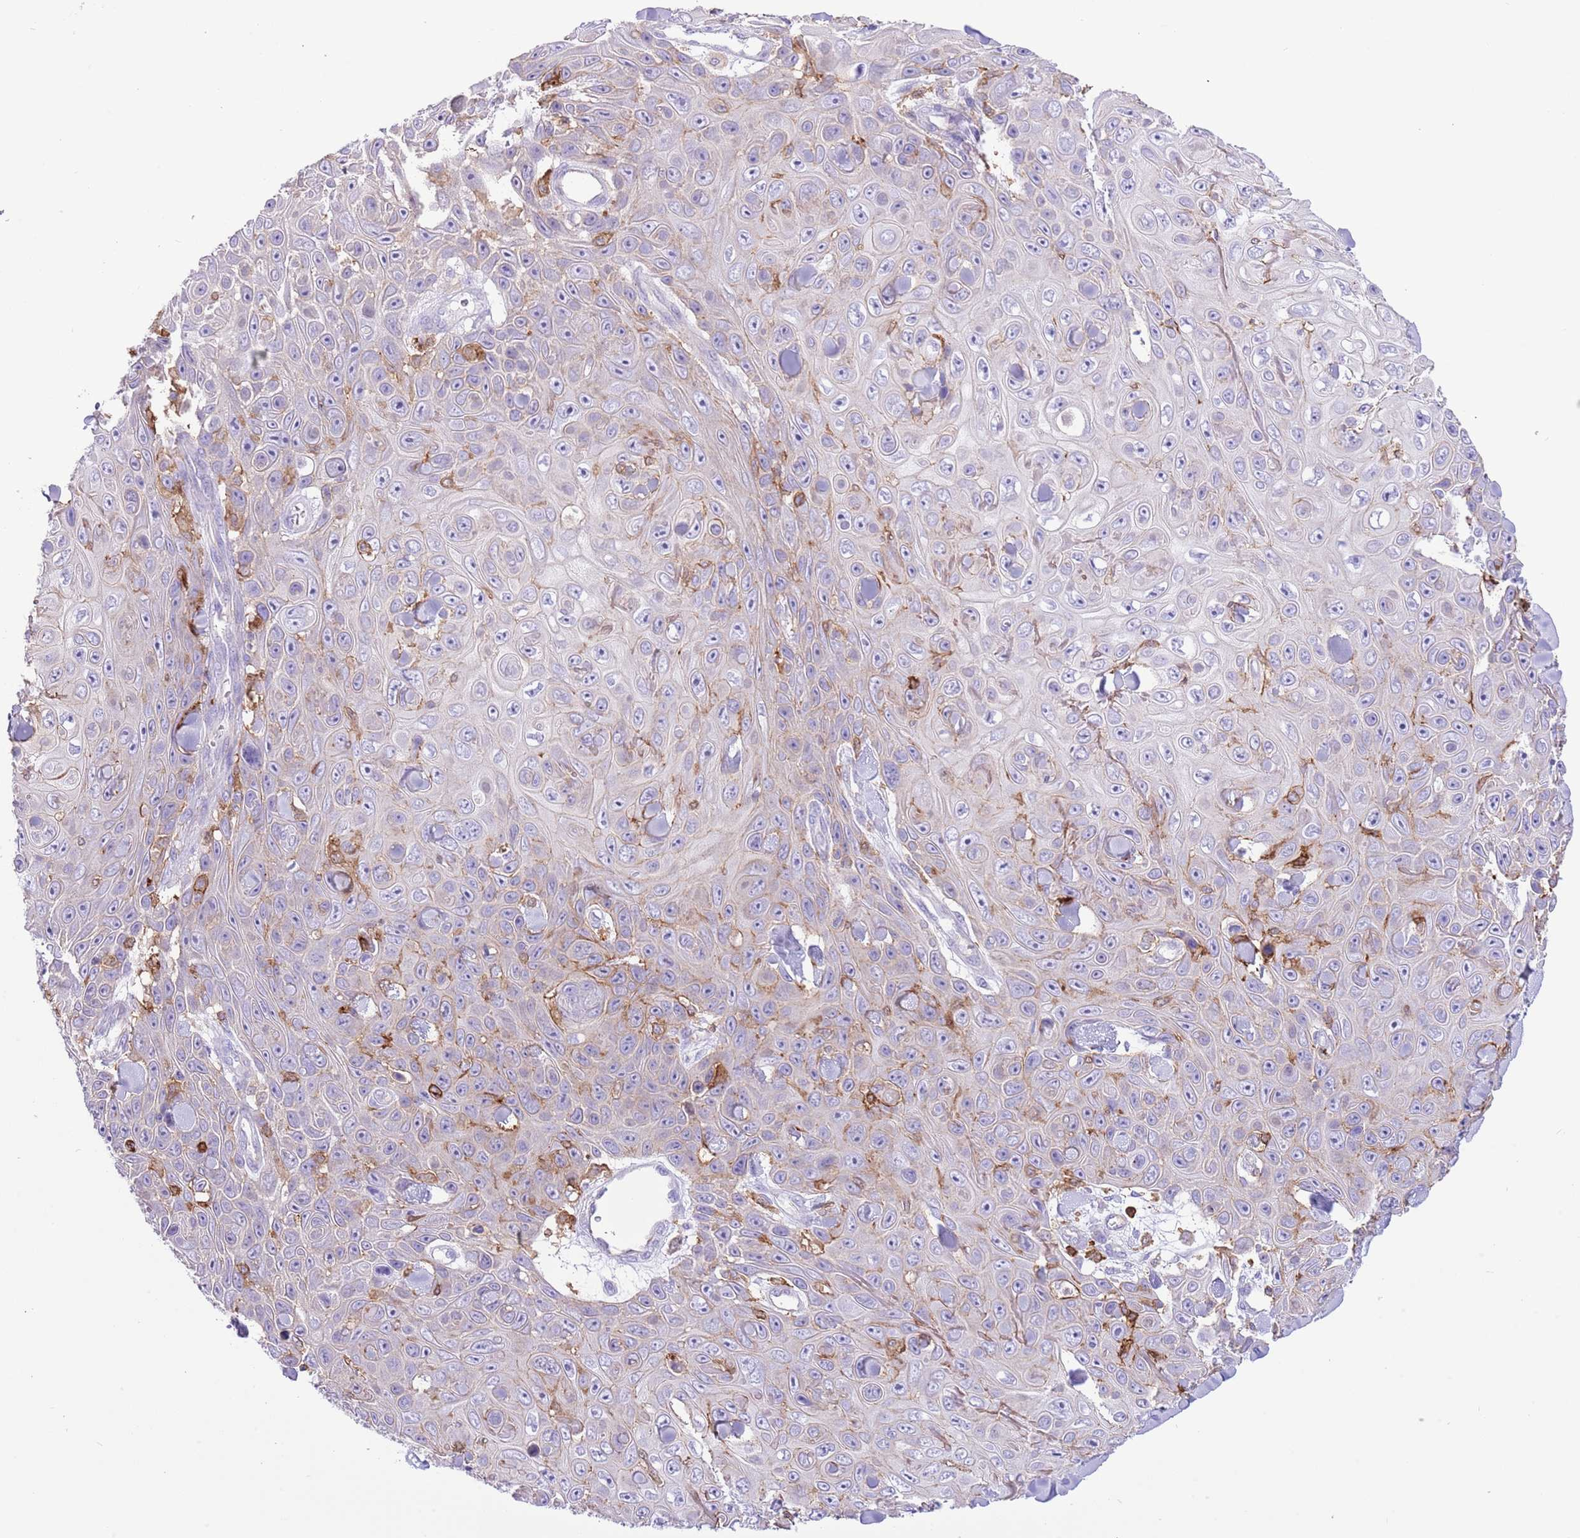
{"staining": {"intensity": "moderate", "quantity": "25%-75%", "location": "cytoplasmic/membranous"}, "tissue": "skin cancer", "cell_type": "Tumor cells", "image_type": "cancer", "snomed": [{"axis": "morphology", "description": "Squamous cell carcinoma, NOS"}, {"axis": "topography", "description": "Skin"}], "caption": "Squamous cell carcinoma (skin) tissue shows moderate cytoplasmic/membranous expression in approximately 25%-75% of tumor cells", "gene": "EFHD2", "patient": {"sex": "male", "age": 82}}